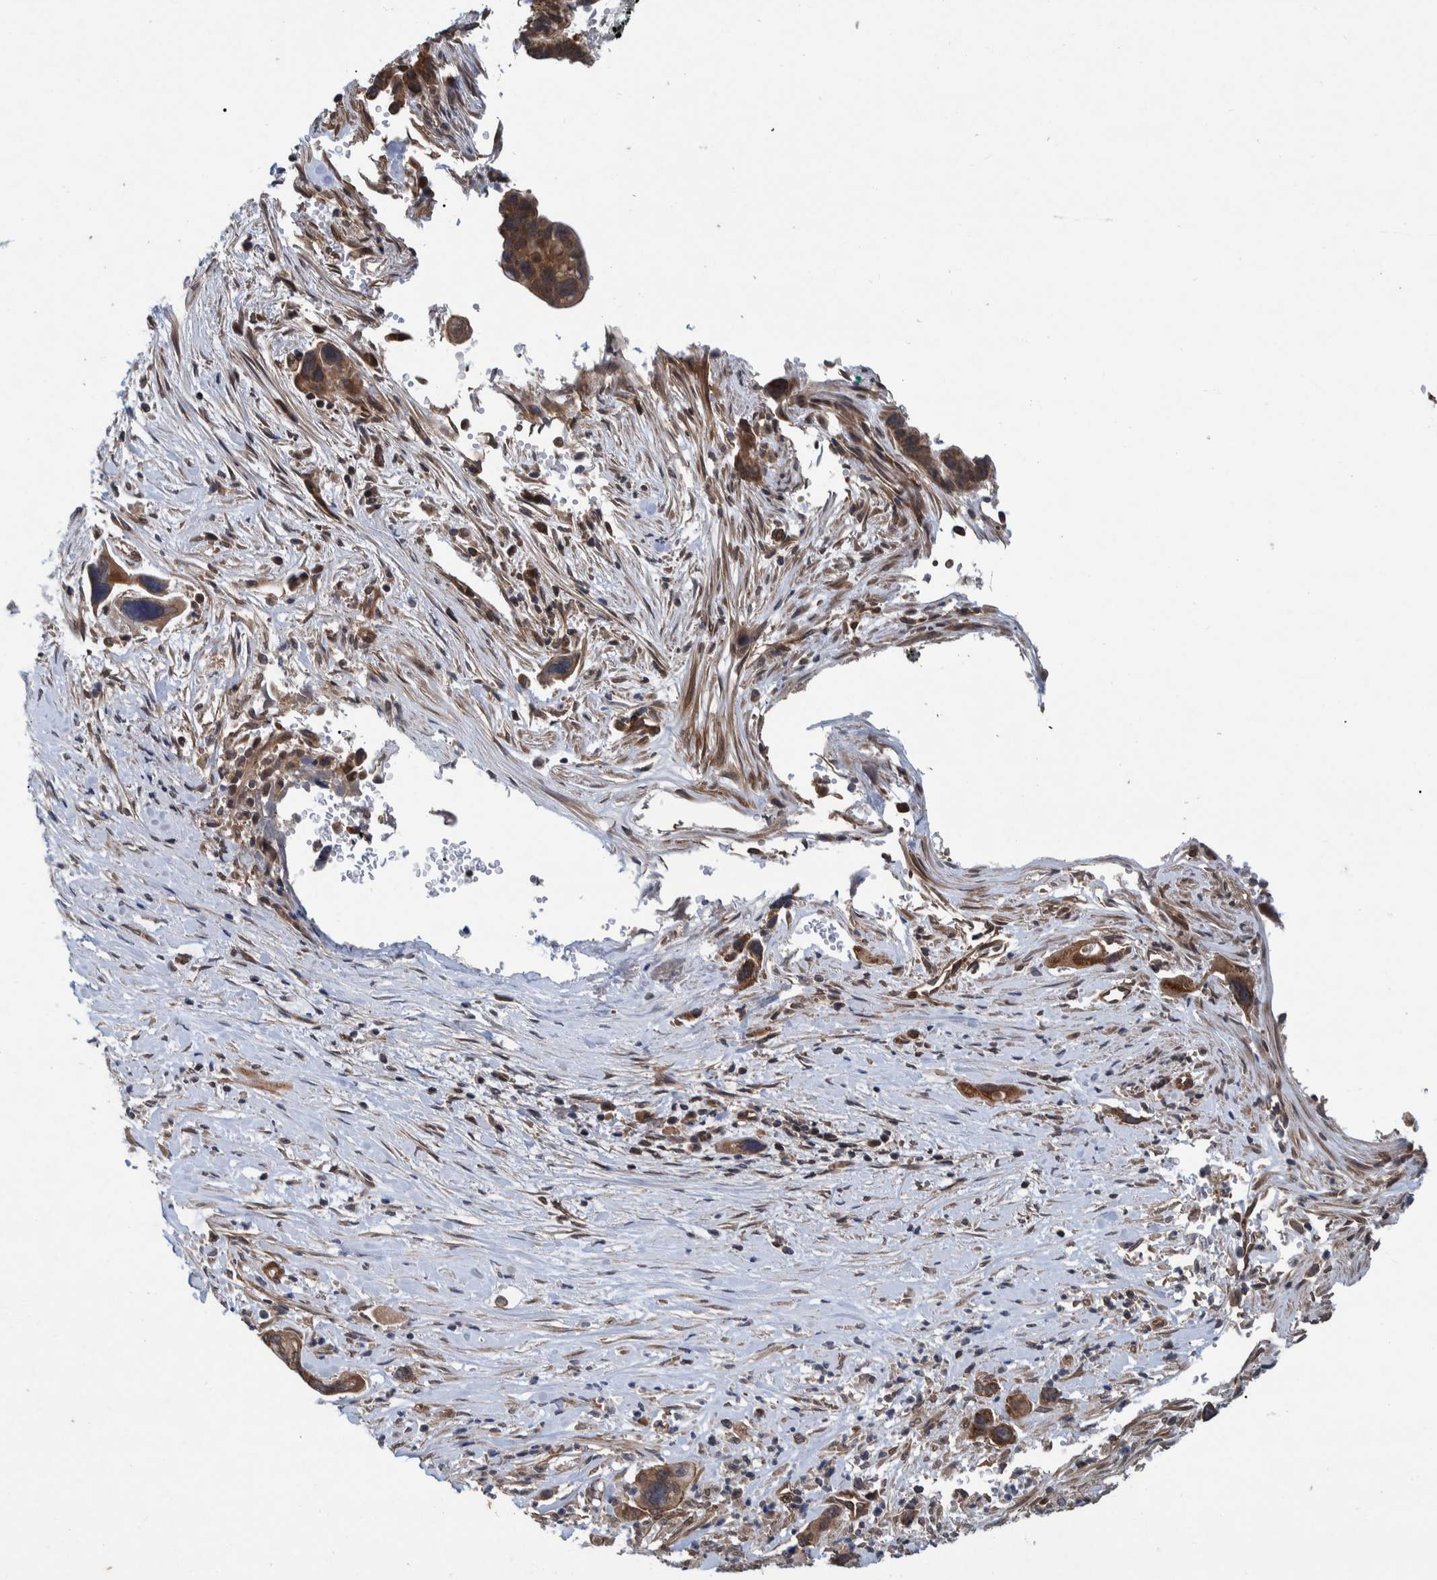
{"staining": {"intensity": "moderate", "quantity": ">75%", "location": "cytoplasmic/membranous"}, "tissue": "pancreatic cancer", "cell_type": "Tumor cells", "image_type": "cancer", "snomed": [{"axis": "morphology", "description": "Adenocarcinoma, NOS"}, {"axis": "topography", "description": "Pancreas"}], "caption": "Moderate cytoplasmic/membranous expression is appreciated in approximately >75% of tumor cells in adenocarcinoma (pancreatic).", "gene": "MRPS7", "patient": {"sex": "female", "age": 70}}